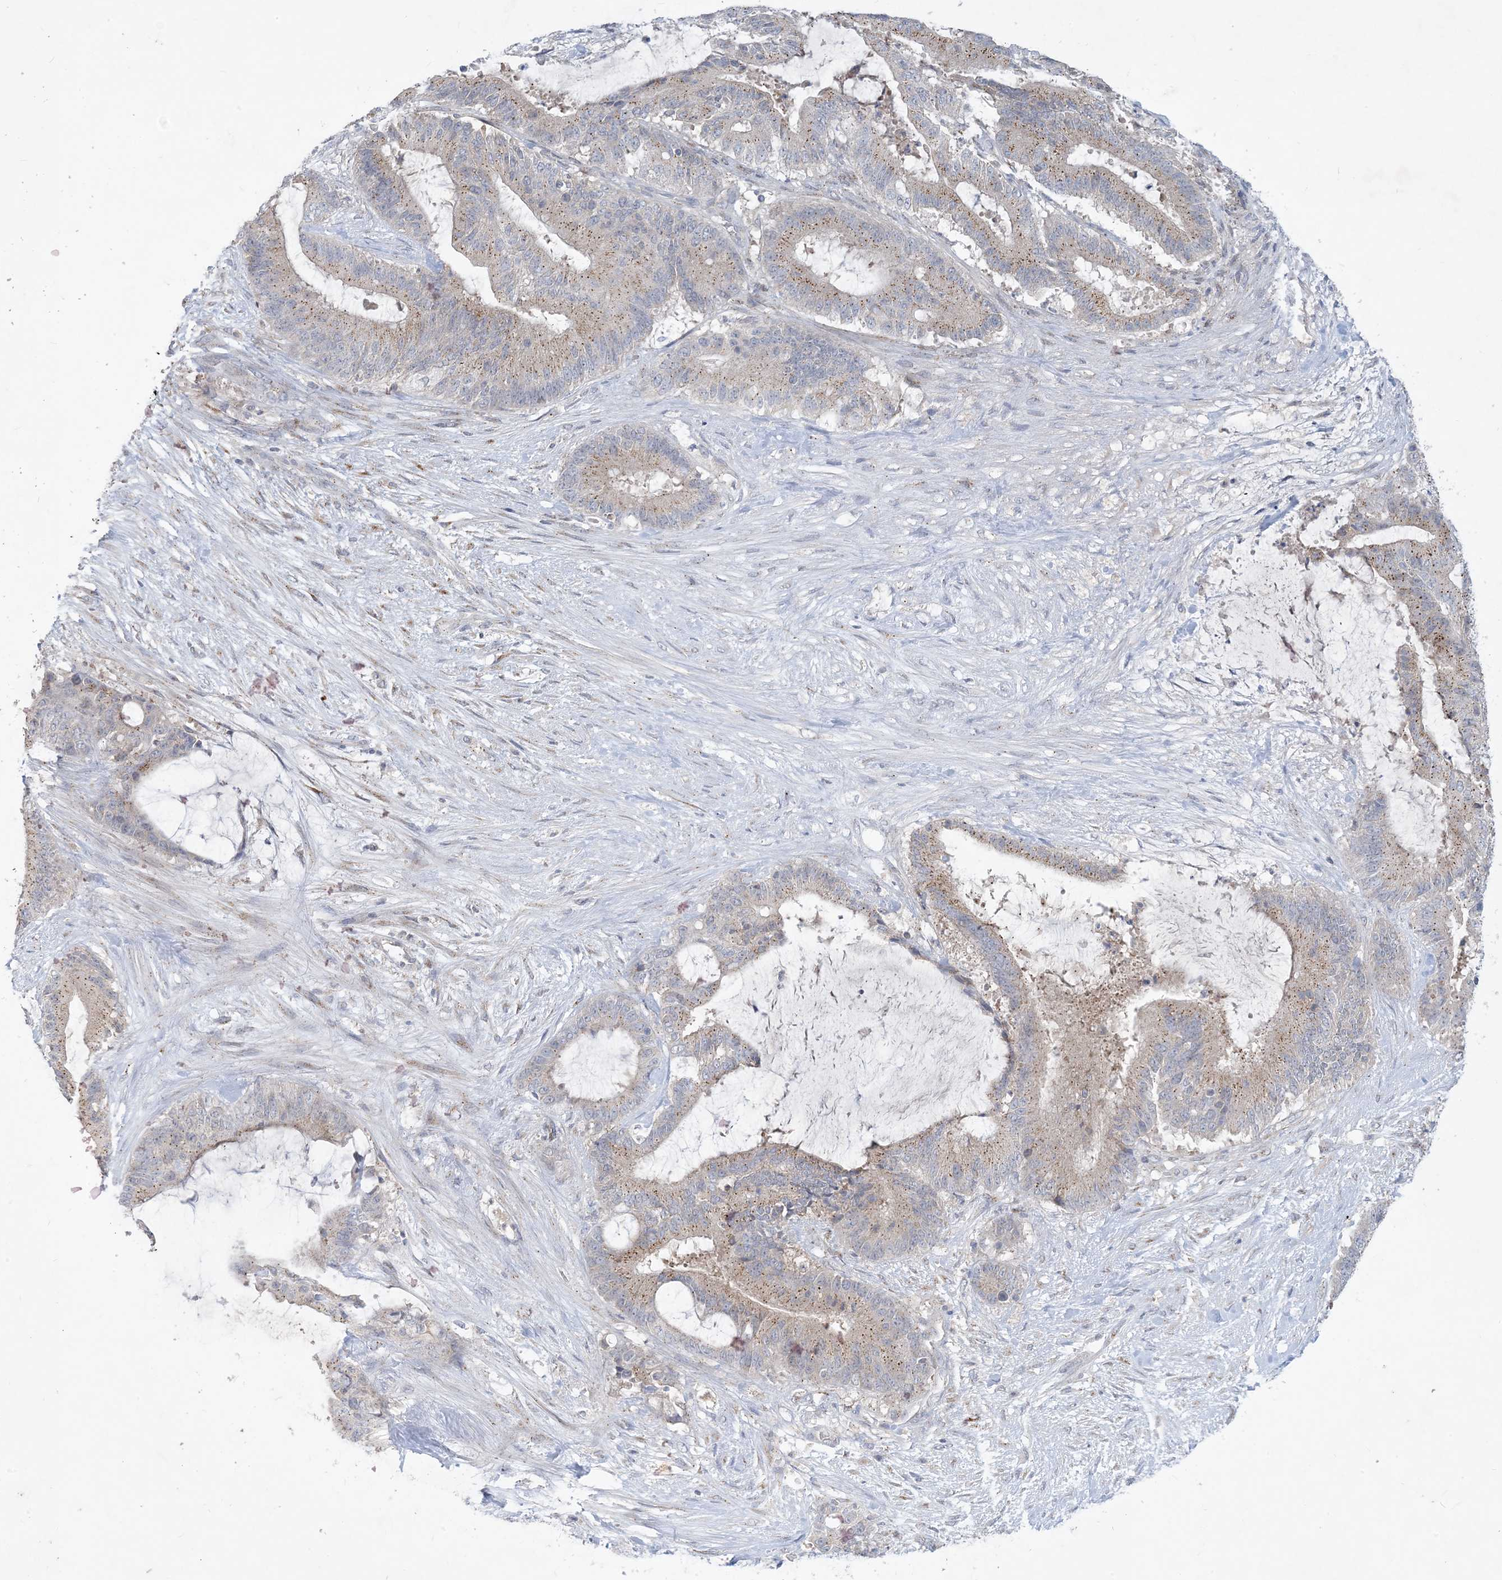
{"staining": {"intensity": "weak", "quantity": ">75%", "location": "cytoplasmic/membranous"}, "tissue": "liver cancer", "cell_type": "Tumor cells", "image_type": "cancer", "snomed": [{"axis": "morphology", "description": "Normal tissue, NOS"}, {"axis": "morphology", "description": "Cholangiocarcinoma"}, {"axis": "topography", "description": "Liver"}, {"axis": "topography", "description": "Peripheral nerve tissue"}], "caption": "Immunohistochemical staining of human cholangiocarcinoma (liver) exhibits weak cytoplasmic/membranous protein expression in about >75% of tumor cells.", "gene": "CCDC14", "patient": {"sex": "female", "age": 73}}